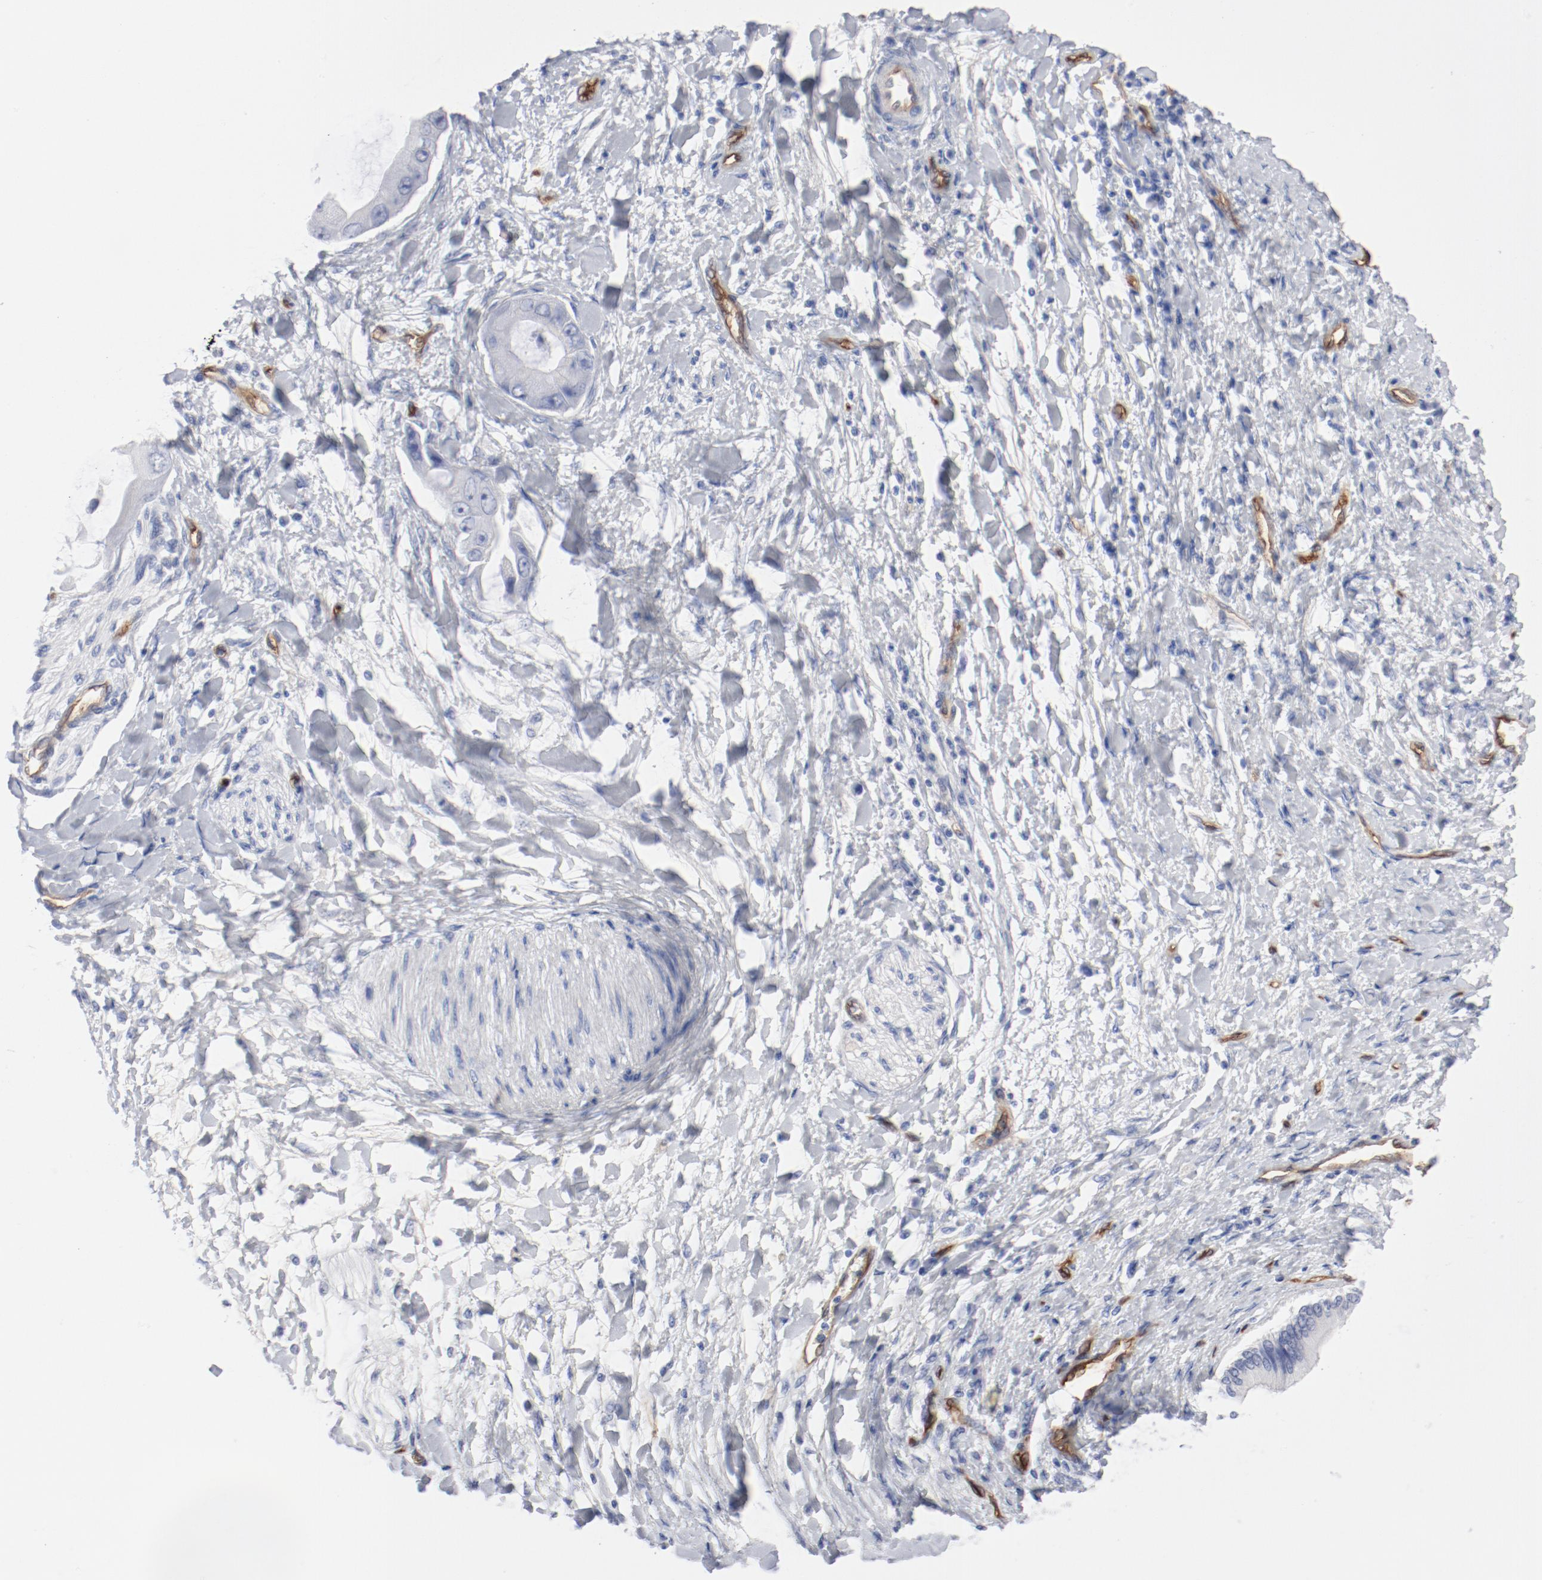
{"staining": {"intensity": "negative", "quantity": "none", "location": "none"}, "tissue": "adipose tissue", "cell_type": "Adipocytes", "image_type": "normal", "snomed": [{"axis": "morphology", "description": "Normal tissue, NOS"}, {"axis": "morphology", "description": "Cholangiocarcinoma"}, {"axis": "topography", "description": "Liver"}, {"axis": "topography", "description": "Peripheral nerve tissue"}], "caption": "A micrograph of adipose tissue stained for a protein exhibits no brown staining in adipocytes. (DAB IHC, high magnification).", "gene": "SHANK3", "patient": {"sex": "male", "age": 50}}